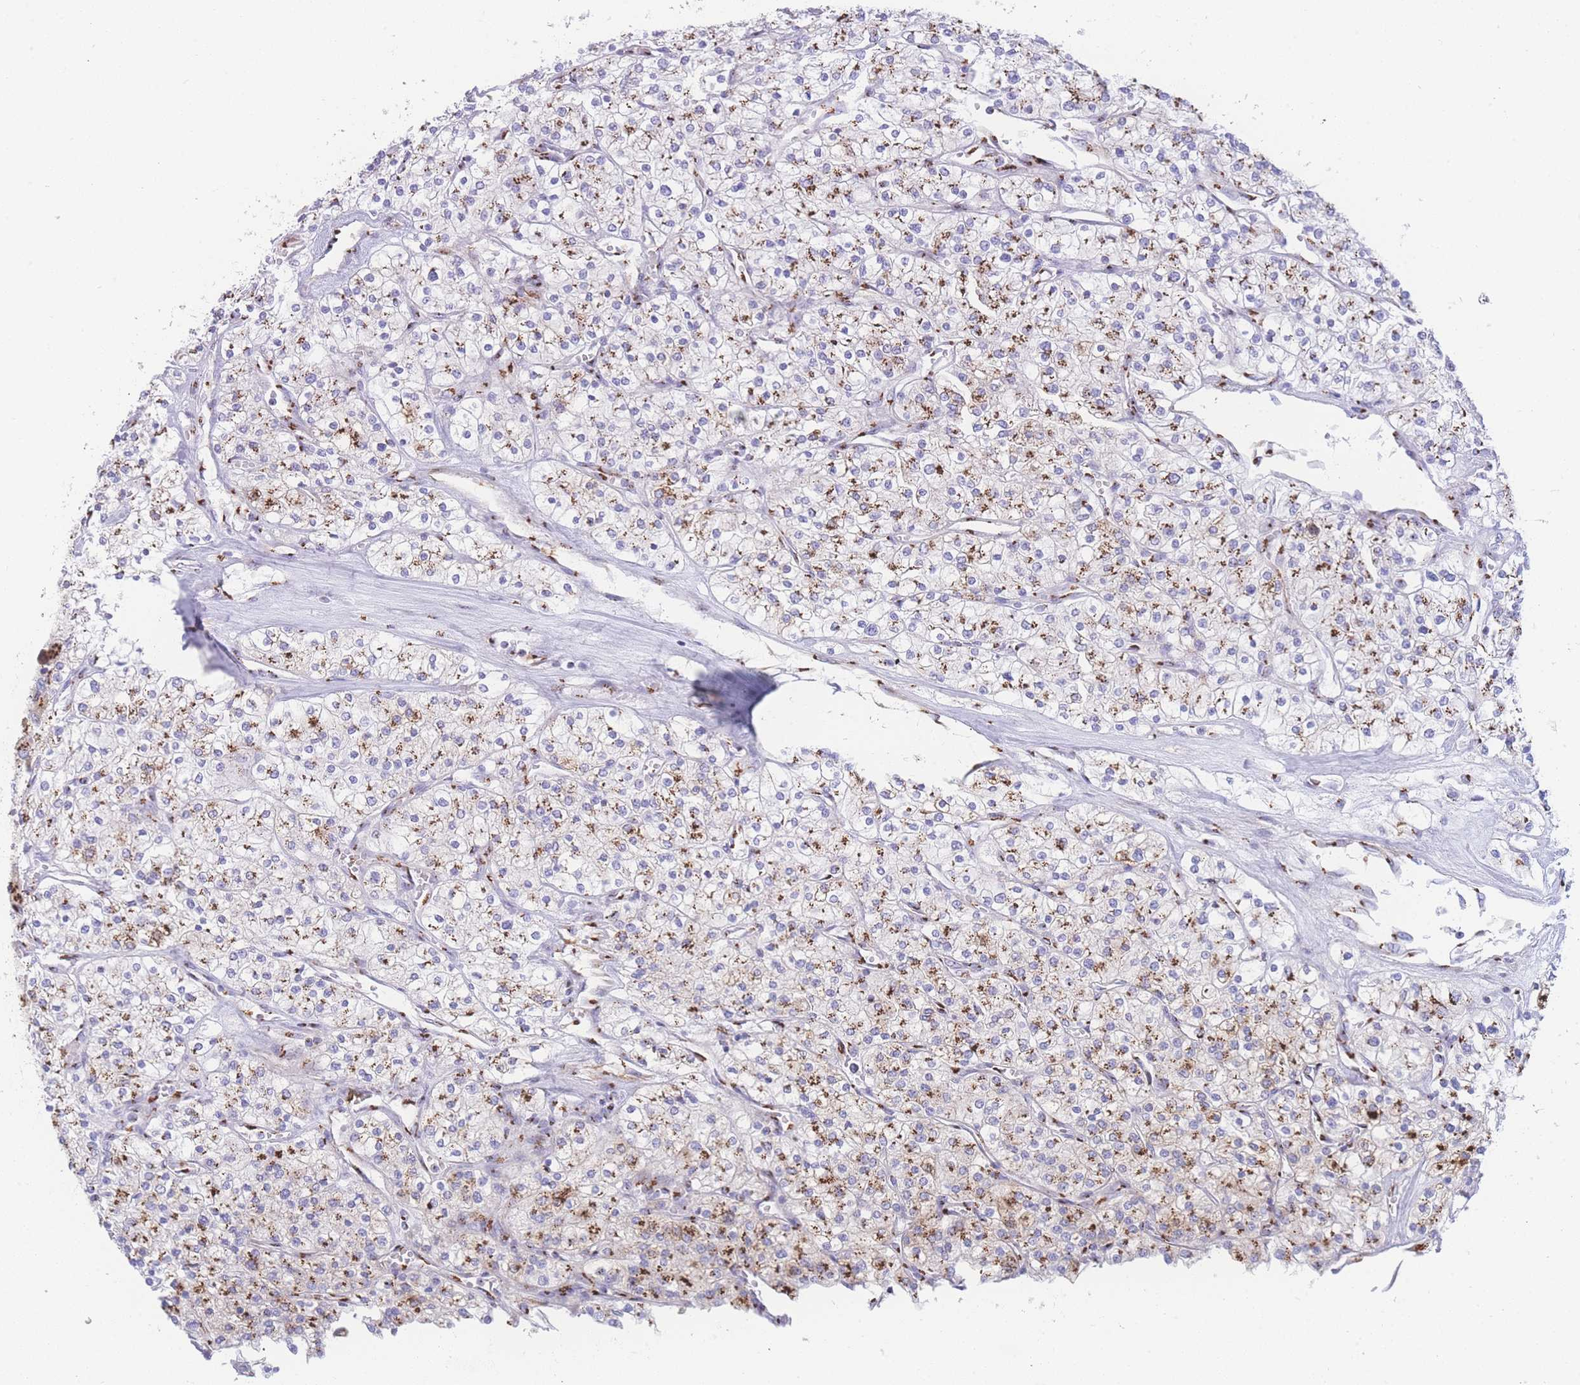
{"staining": {"intensity": "moderate", "quantity": ">75%", "location": "cytoplasmic/membranous"}, "tissue": "renal cancer", "cell_type": "Tumor cells", "image_type": "cancer", "snomed": [{"axis": "morphology", "description": "Adenocarcinoma, NOS"}, {"axis": "topography", "description": "Kidney"}], "caption": "Protein expression analysis of human renal adenocarcinoma reveals moderate cytoplasmic/membranous staining in approximately >75% of tumor cells.", "gene": "GOLM2", "patient": {"sex": "male", "age": 80}}